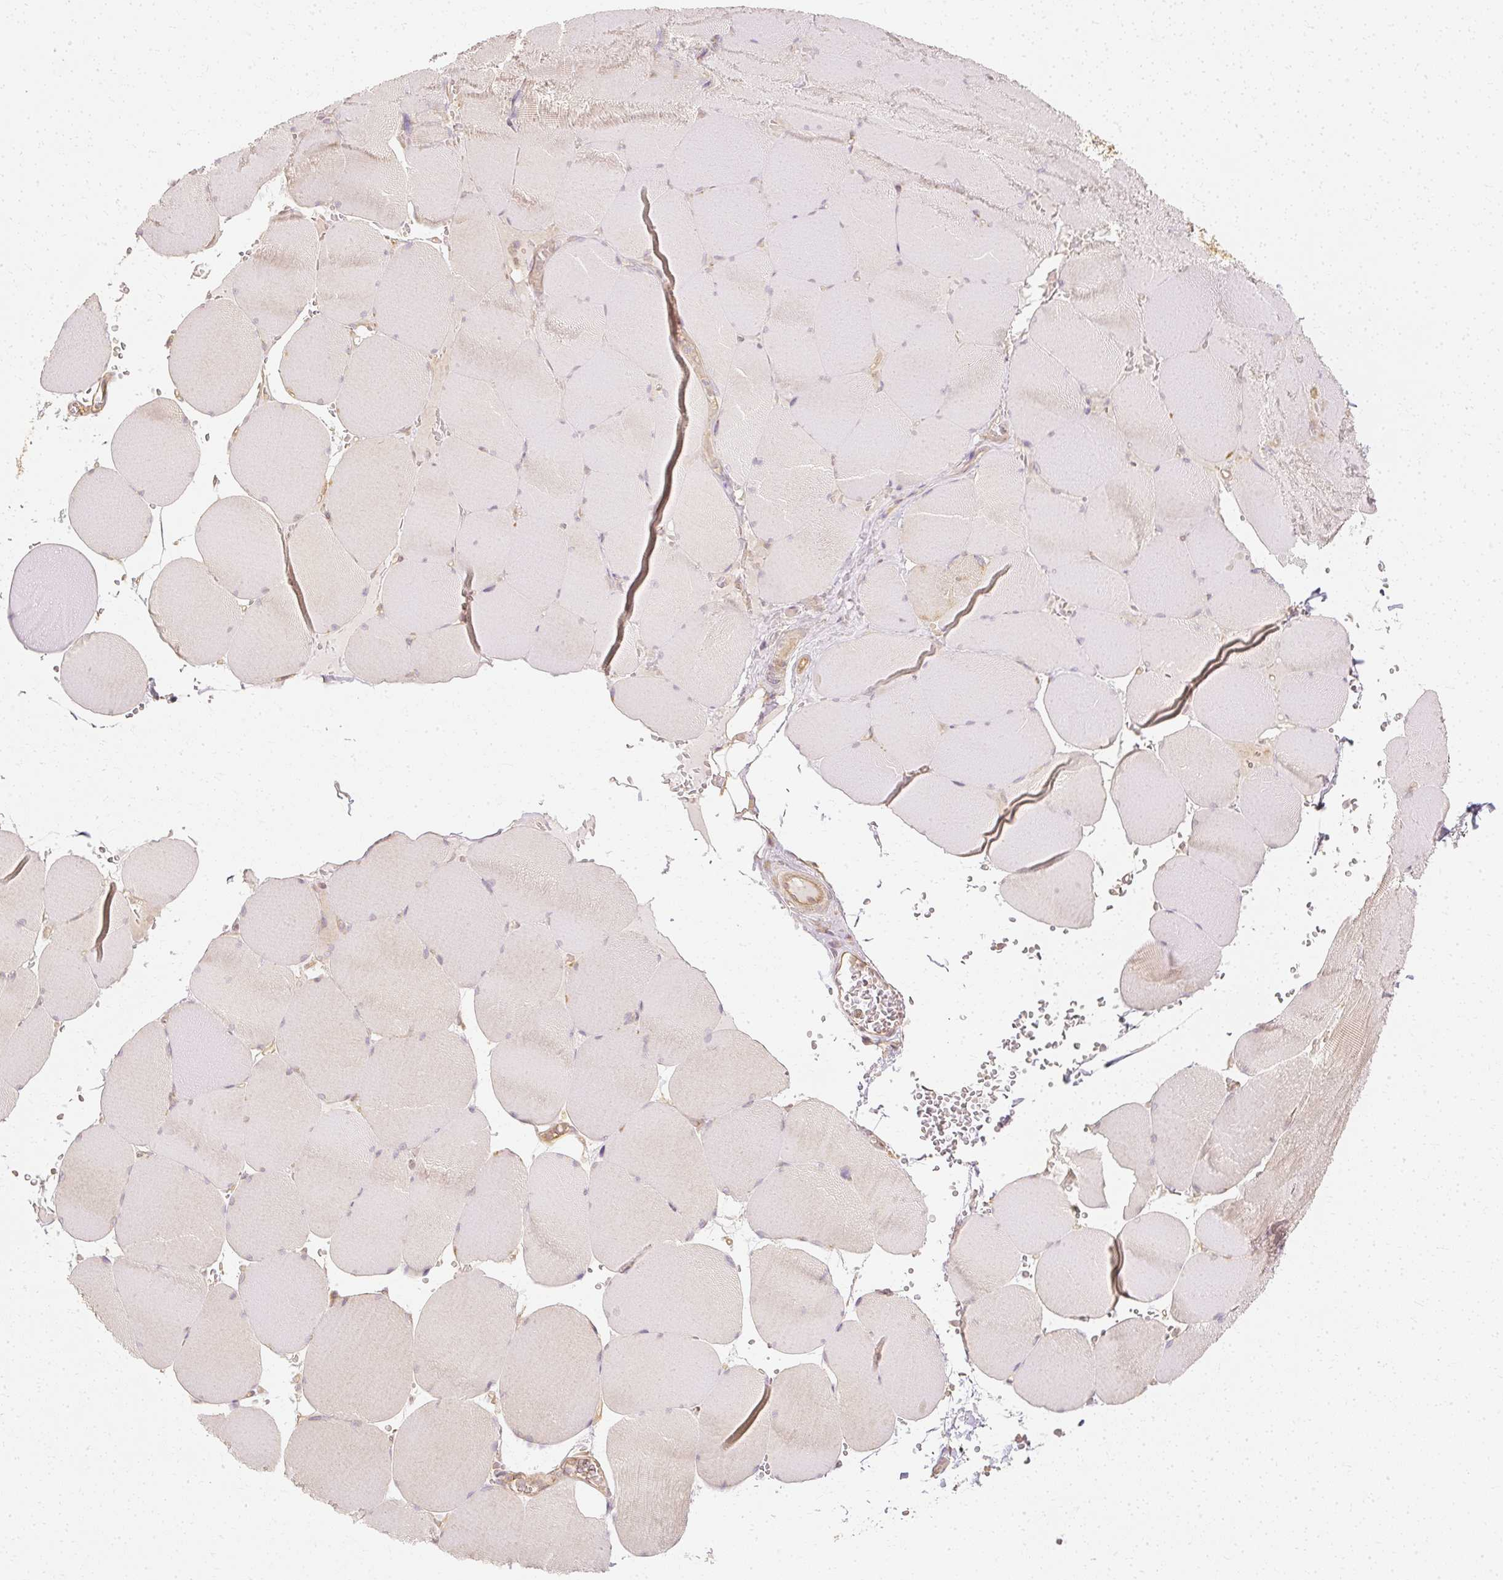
{"staining": {"intensity": "weak", "quantity": "25%-75%", "location": "cytoplasmic/membranous"}, "tissue": "skeletal muscle", "cell_type": "Myocytes", "image_type": "normal", "snomed": [{"axis": "morphology", "description": "Normal tissue, NOS"}, {"axis": "topography", "description": "Skeletal muscle"}, {"axis": "topography", "description": "Head-Neck"}], "caption": "This is a micrograph of immunohistochemistry (IHC) staining of normal skeletal muscle, which shows weak expression in the cytoplasmic/membranous of myocytes.", "gene": "GNAQ", "patient": {"sex": "male", "age": 66}}